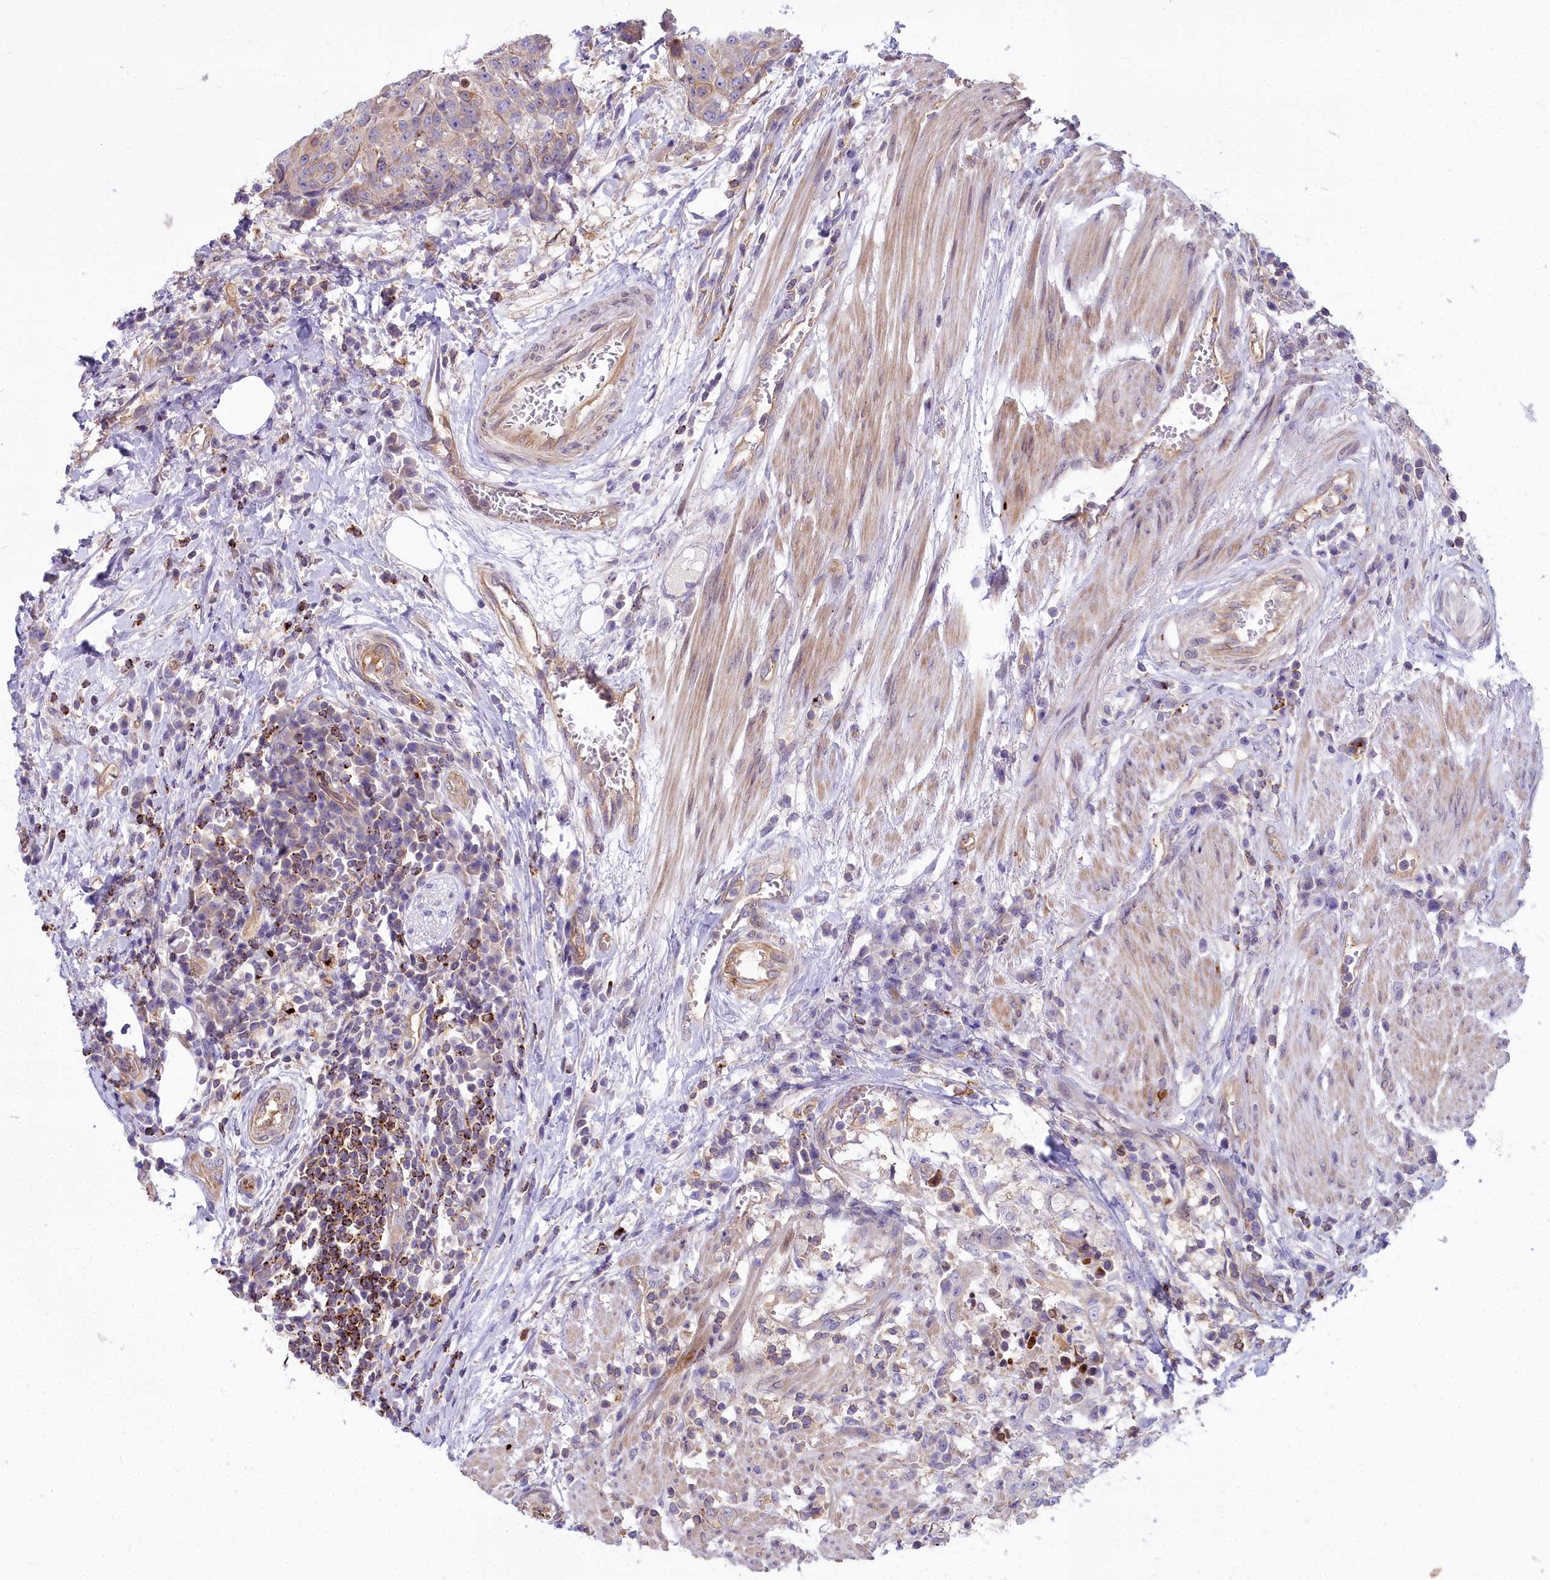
{"staining": {"intensity": "weak", "quantity": "<25%", "location": "cytoplasmic/membranous"}, "tissue": "urothelial cancer", "cell_type": "Tumor cells", "image_type": "cancer", "snomed": [{"axis": "morphology", "description": "Urothelial carcinoma, High grade"}, {"axis": "topography", "description": "Urinary bladder"}], "caption": "Protein analysis of high-grade urothelial carcinoma demonstrates no significant staining in tumor cells.", "gene": "HLA-DOA", "patient": {"sex": "female", "age": 63}}